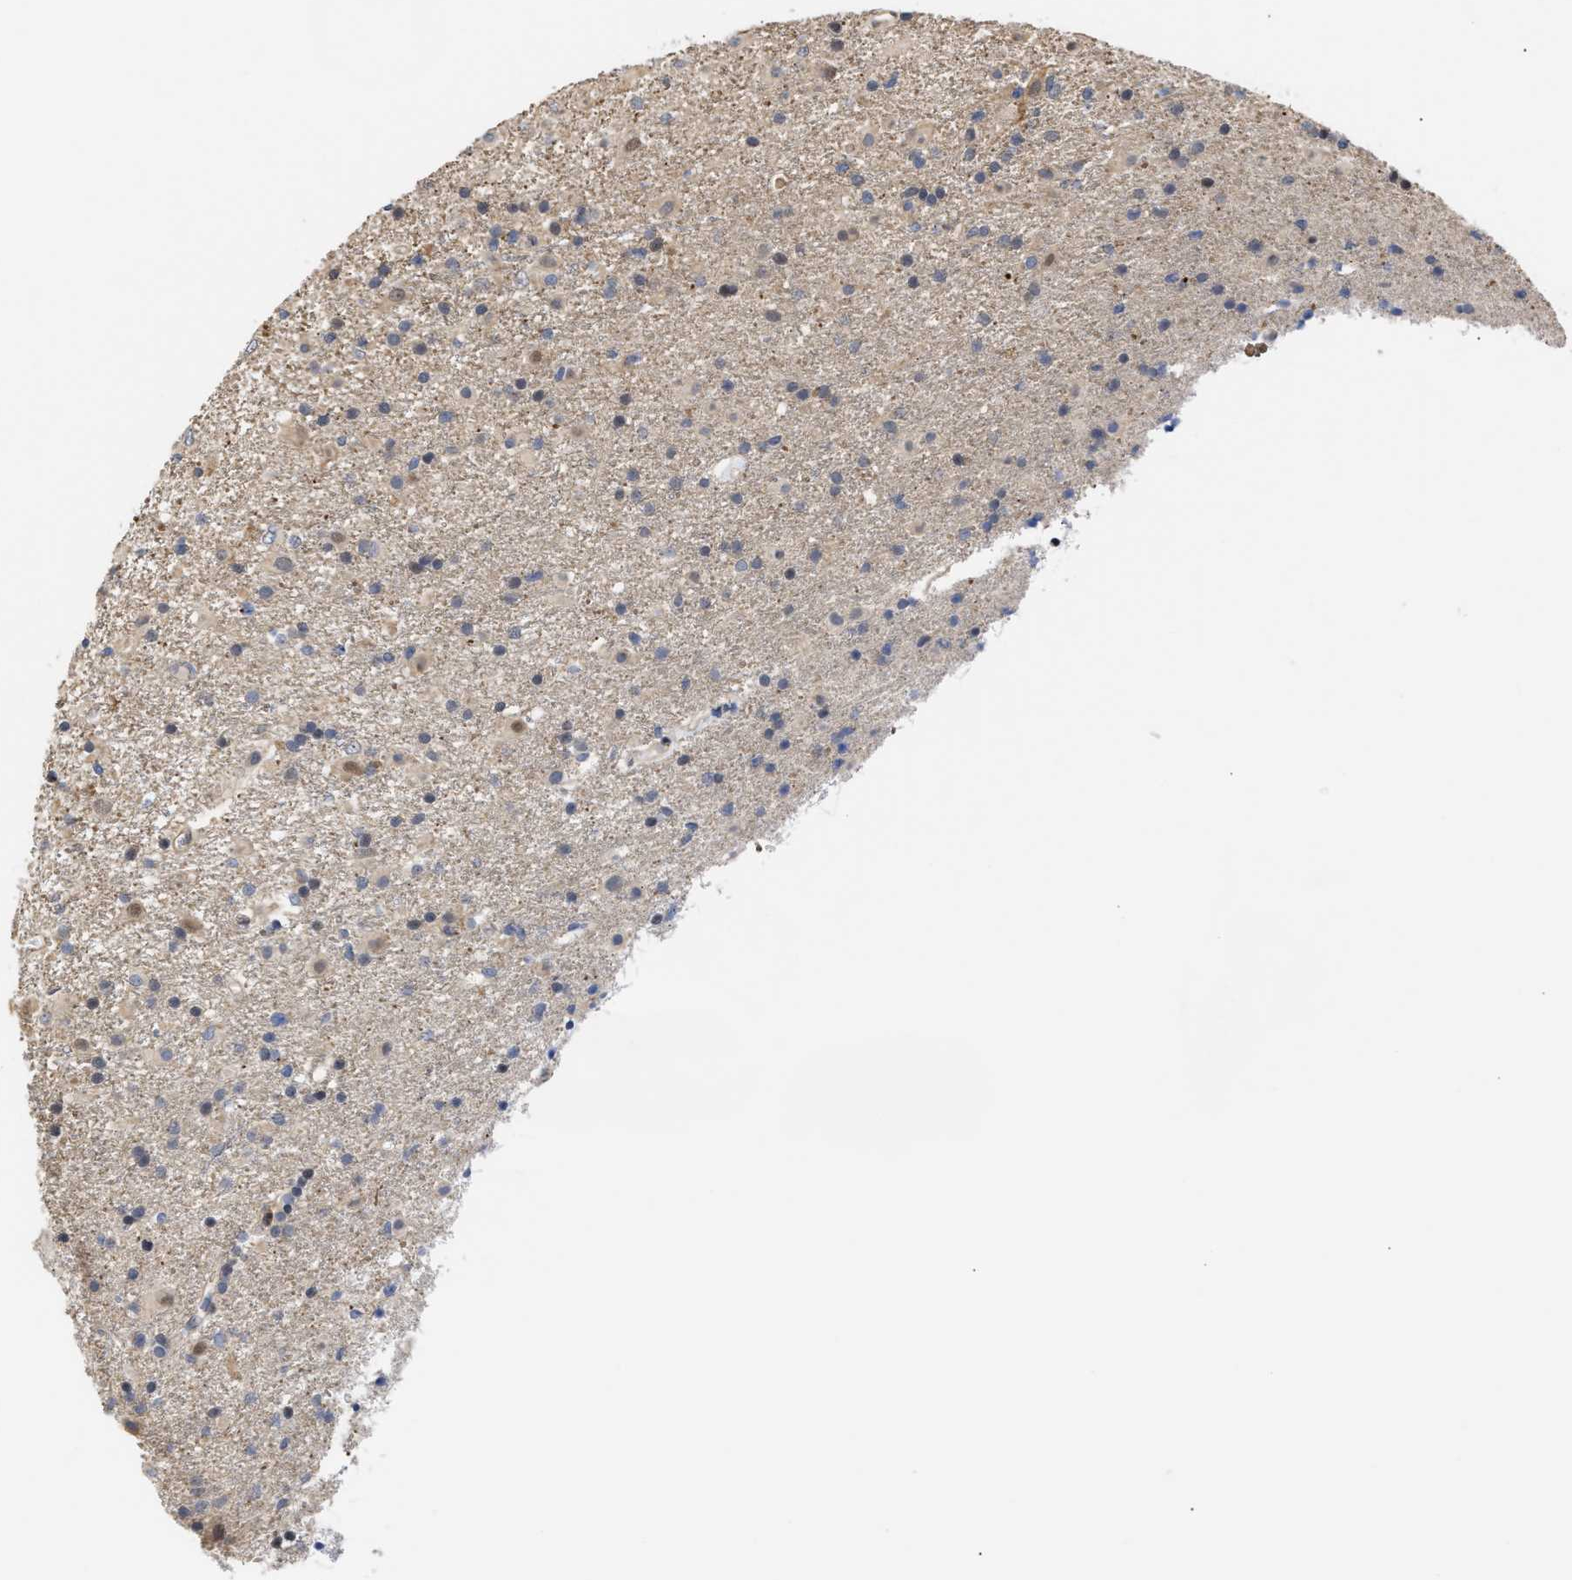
{"staining": {"intensity": "negative", "quantity": "none", "location": "none"}, "tissue": "glioma", "cell_type": "Tumor cells", "image_type": "cancer", "snomed": [{"axis": "morphology", "description": "Glioma, malignant, Low grade"}, {"axis": "topography", "description": "Brain"}], "caption": "IHC image of neoplastic tissue: malignant glioma (low-grade) stained with DAB (3,3'-diaminobenzidine) displays no significant protein staining in tumor cells. (Immunohistochemistry (ihc), brightfield microscopy, high magnification).", "gene": "KLHDC1", "patient": {"sex": "male", "age": 65}}